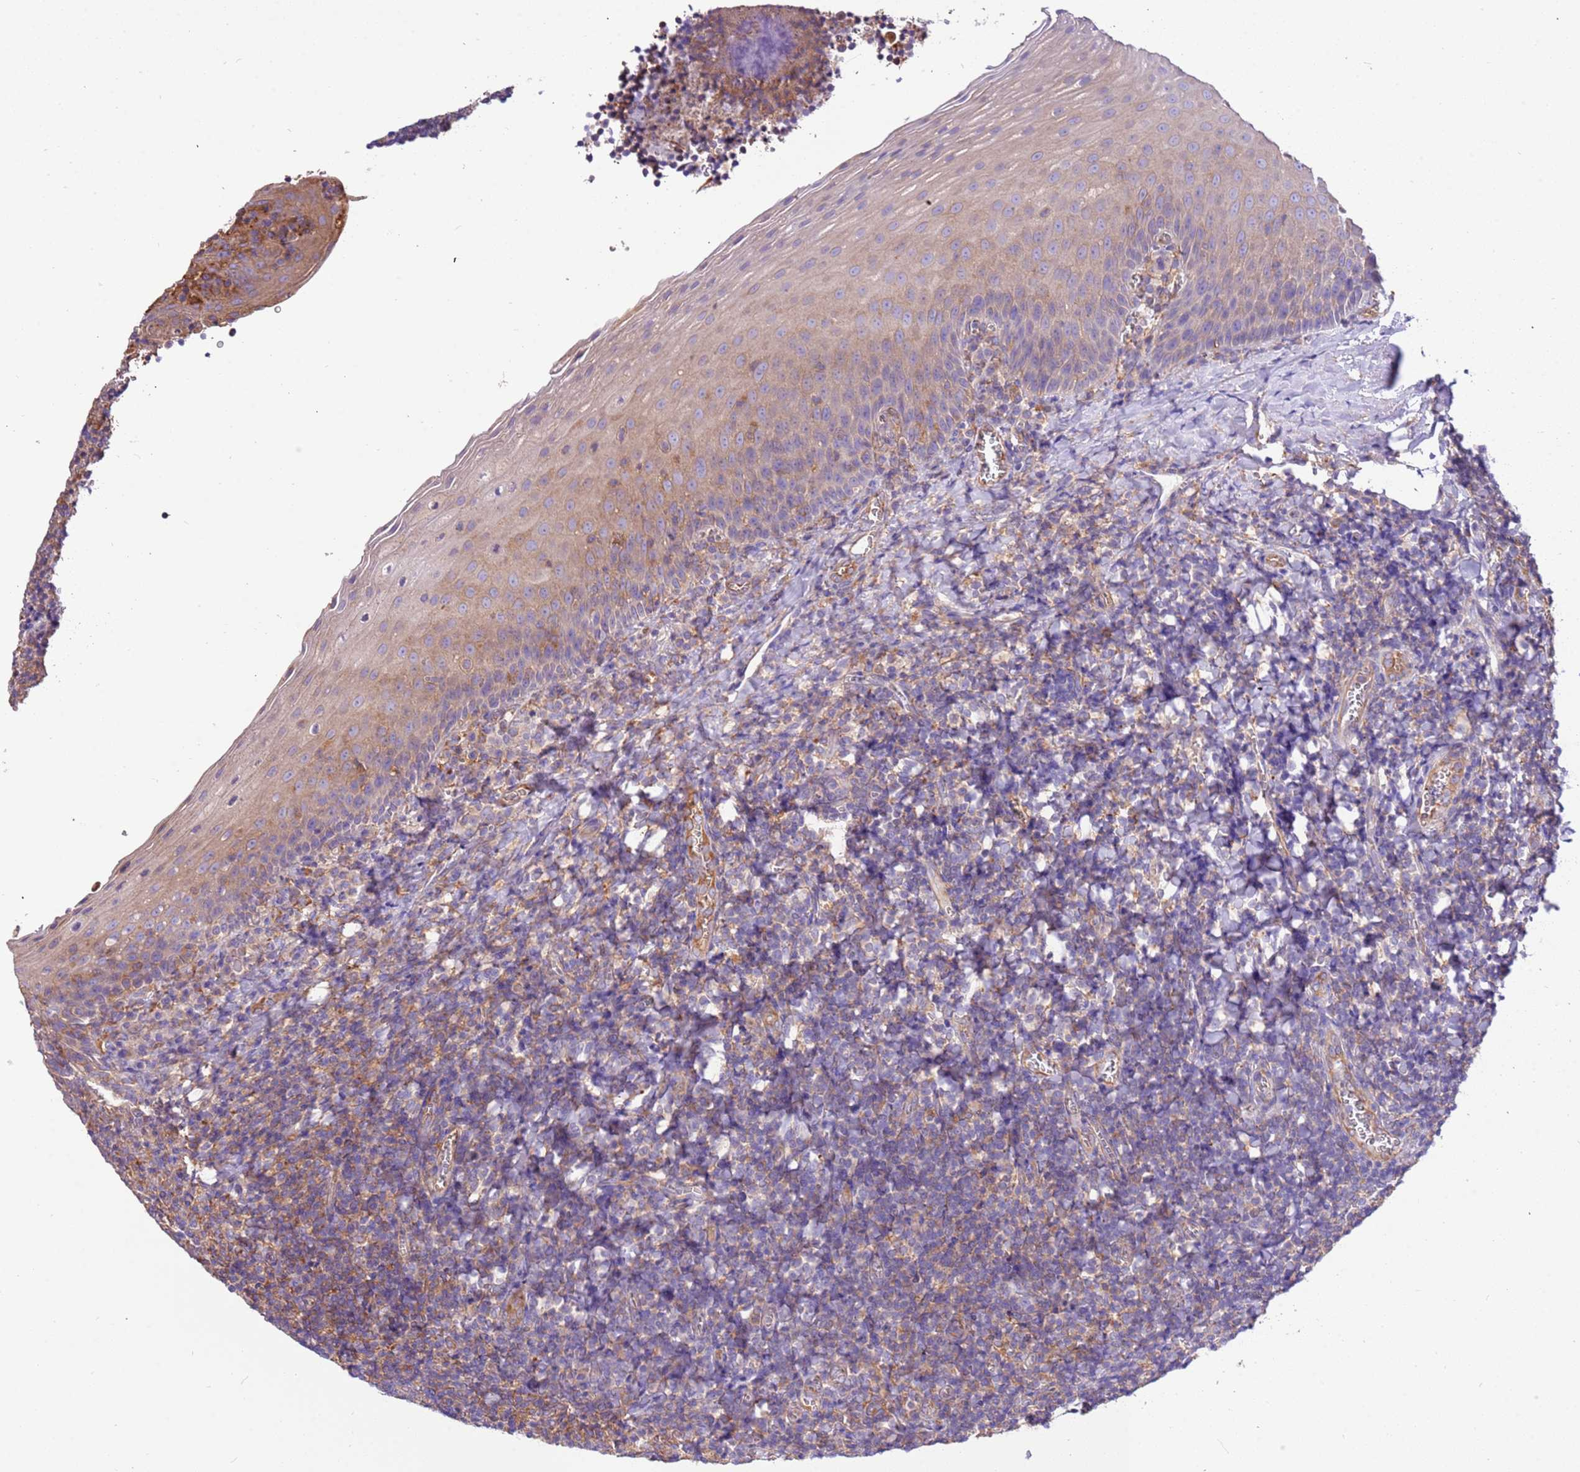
{"staining": {"intensity": "negative", "quantity": "none", "location": "none"}, "tissue": "tonsil", "cell_type": "Germinal center cells", "image_type": "normal", "snomed": [{"axis": "morphology", "description": "Normal tissue, NOS"}, {"axis": "topography", "description": "Tonsil"}], "caption": "Germinal center cells are negative for brown protein staining in benign tonsil. (Stains: DAB immunohistochemistry (IHC) with hematoxylin counter stain, Microscopy: brightfield microscopy at high magnification).", "gene": "NAALADL1", "patient": {"sex": "male", "age": 27}}